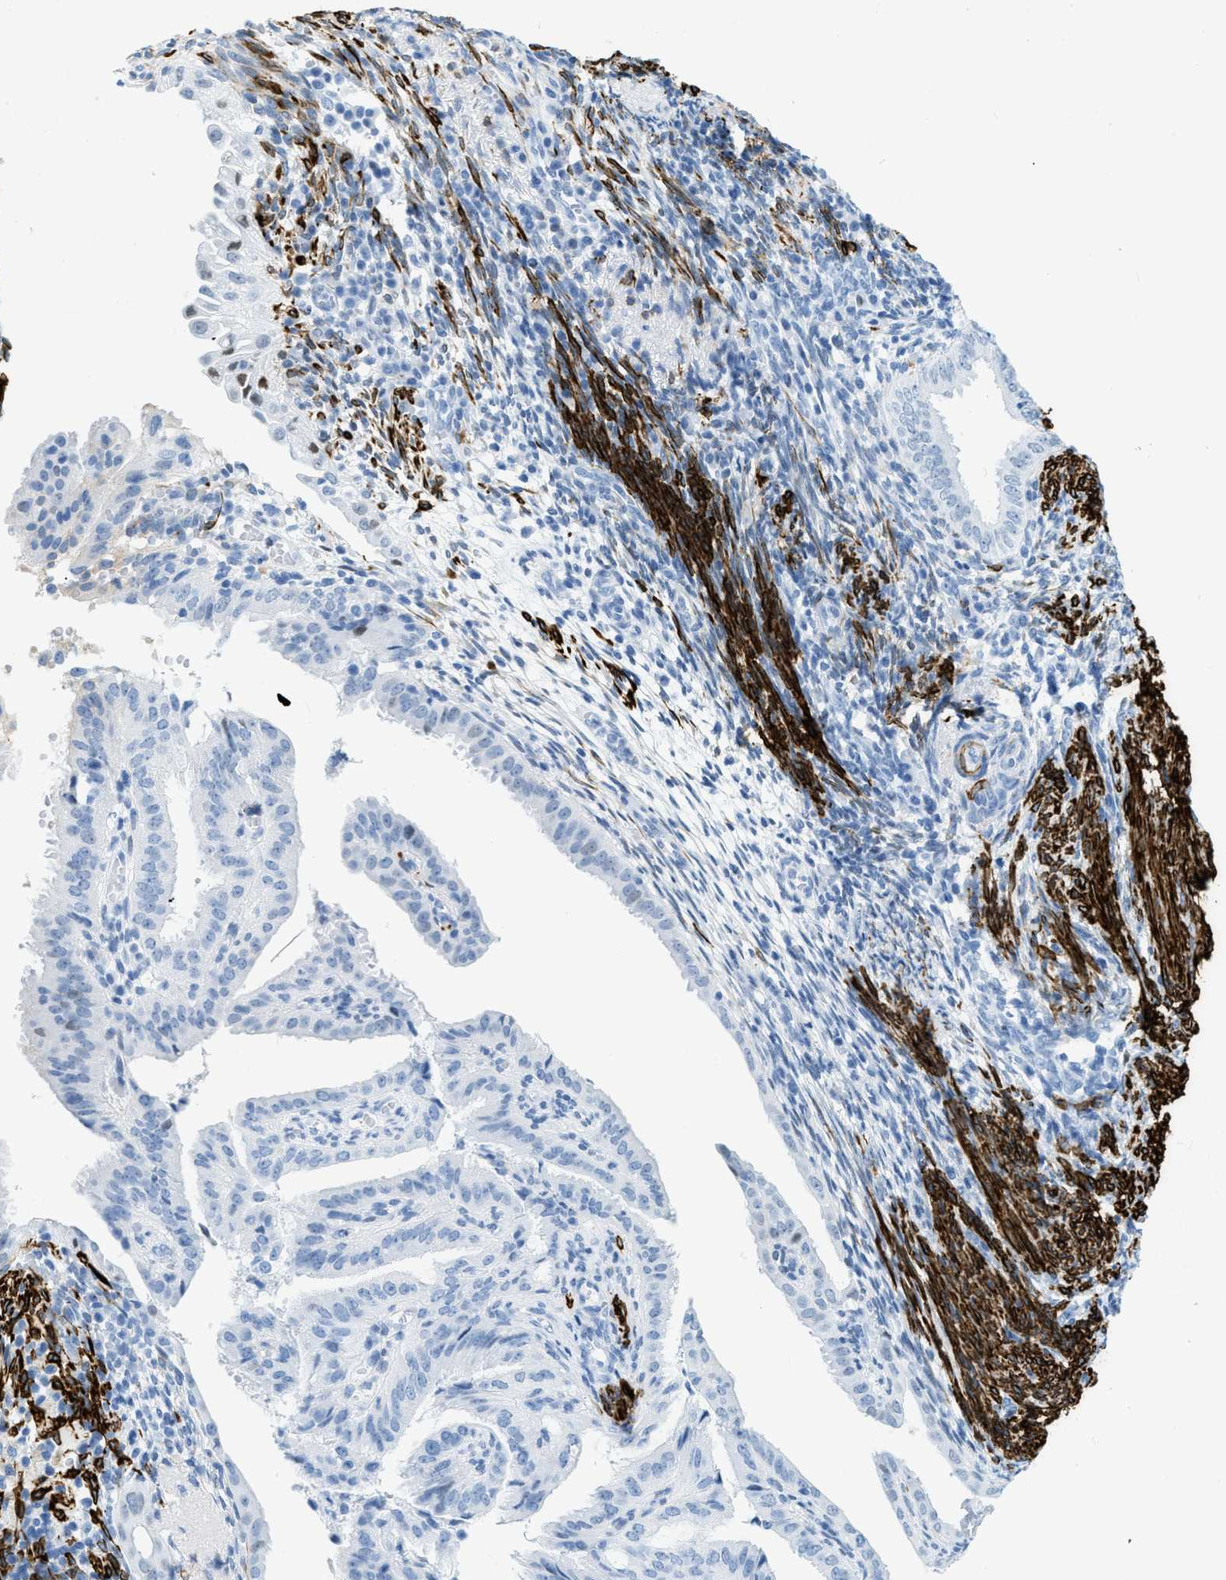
{"staining": {"intensity": "negative", "quantity": "none", "location": "none"}, "tissue": "endometrial cancer", "cell_type": "Tumor cells", "image_type": "cancer", "snomed": [{"axis": "morphology", "description": "Adenocarcinoma, NOS"}, {"axis": "topography", "description": "Endometrium"}], "caption": "This is an immunohistochemistry micrograph of endometrial cancer. There is no staining in tumor cells.", "gene": "DES", "patient": {"sex": "female", "age": 58}}